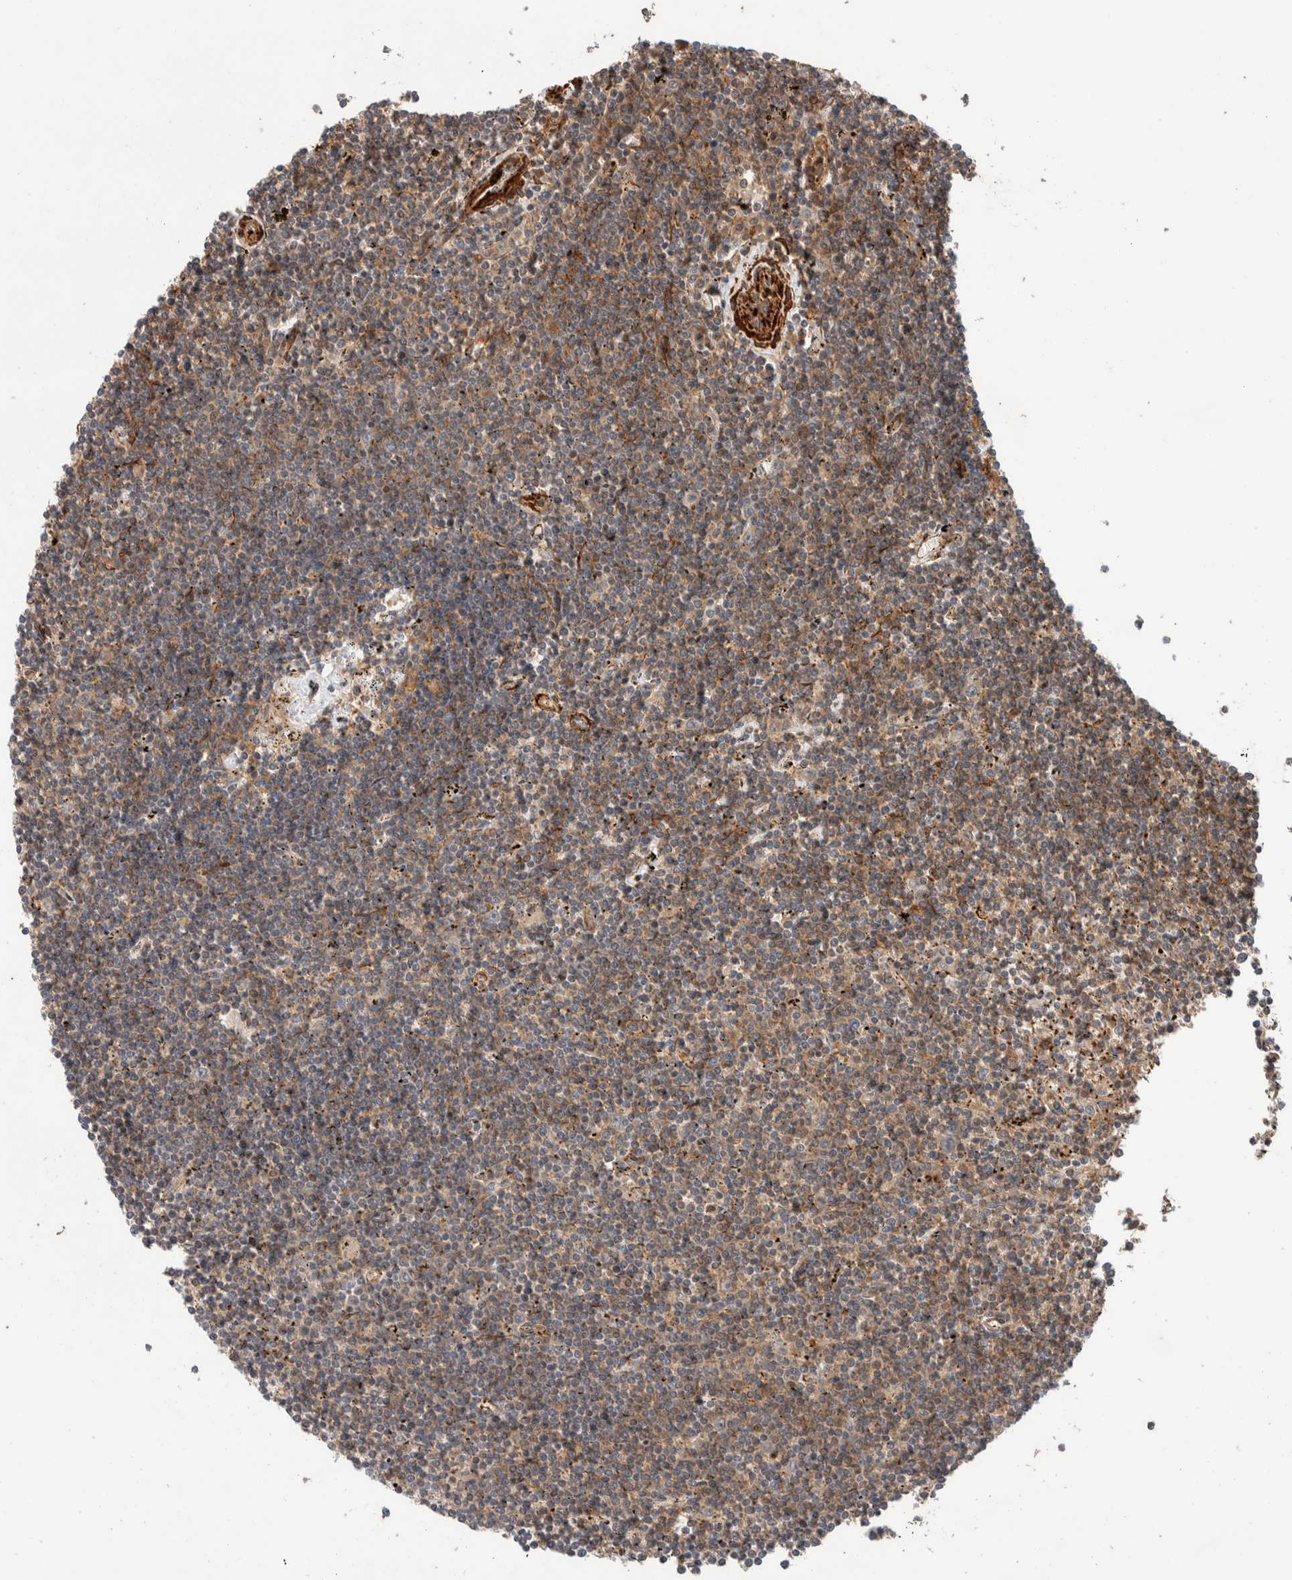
{"staining": {"intensity": "weak", "quantity": ">75%", "location": "cytoplasmic/membranous"}, "tissue": "lymphoma", "cell_type": "Tumor cells", "image_type": "cancer", "snomed": [{"axis": "morphology", "description": "Malignant lymphoma, non-Hodgkin's type, Low grade"}, {"axis": "topography", "description": "Spleen"}], "caption": "Weak cytoplasmic/membranous protein staining is appreciated in about >75% of tumor cells in malignant lymphoma, non-Hodgkin's type (low-grade).", "gene": "SYNRG", "patient": {"sex": "male", "age": 76}}